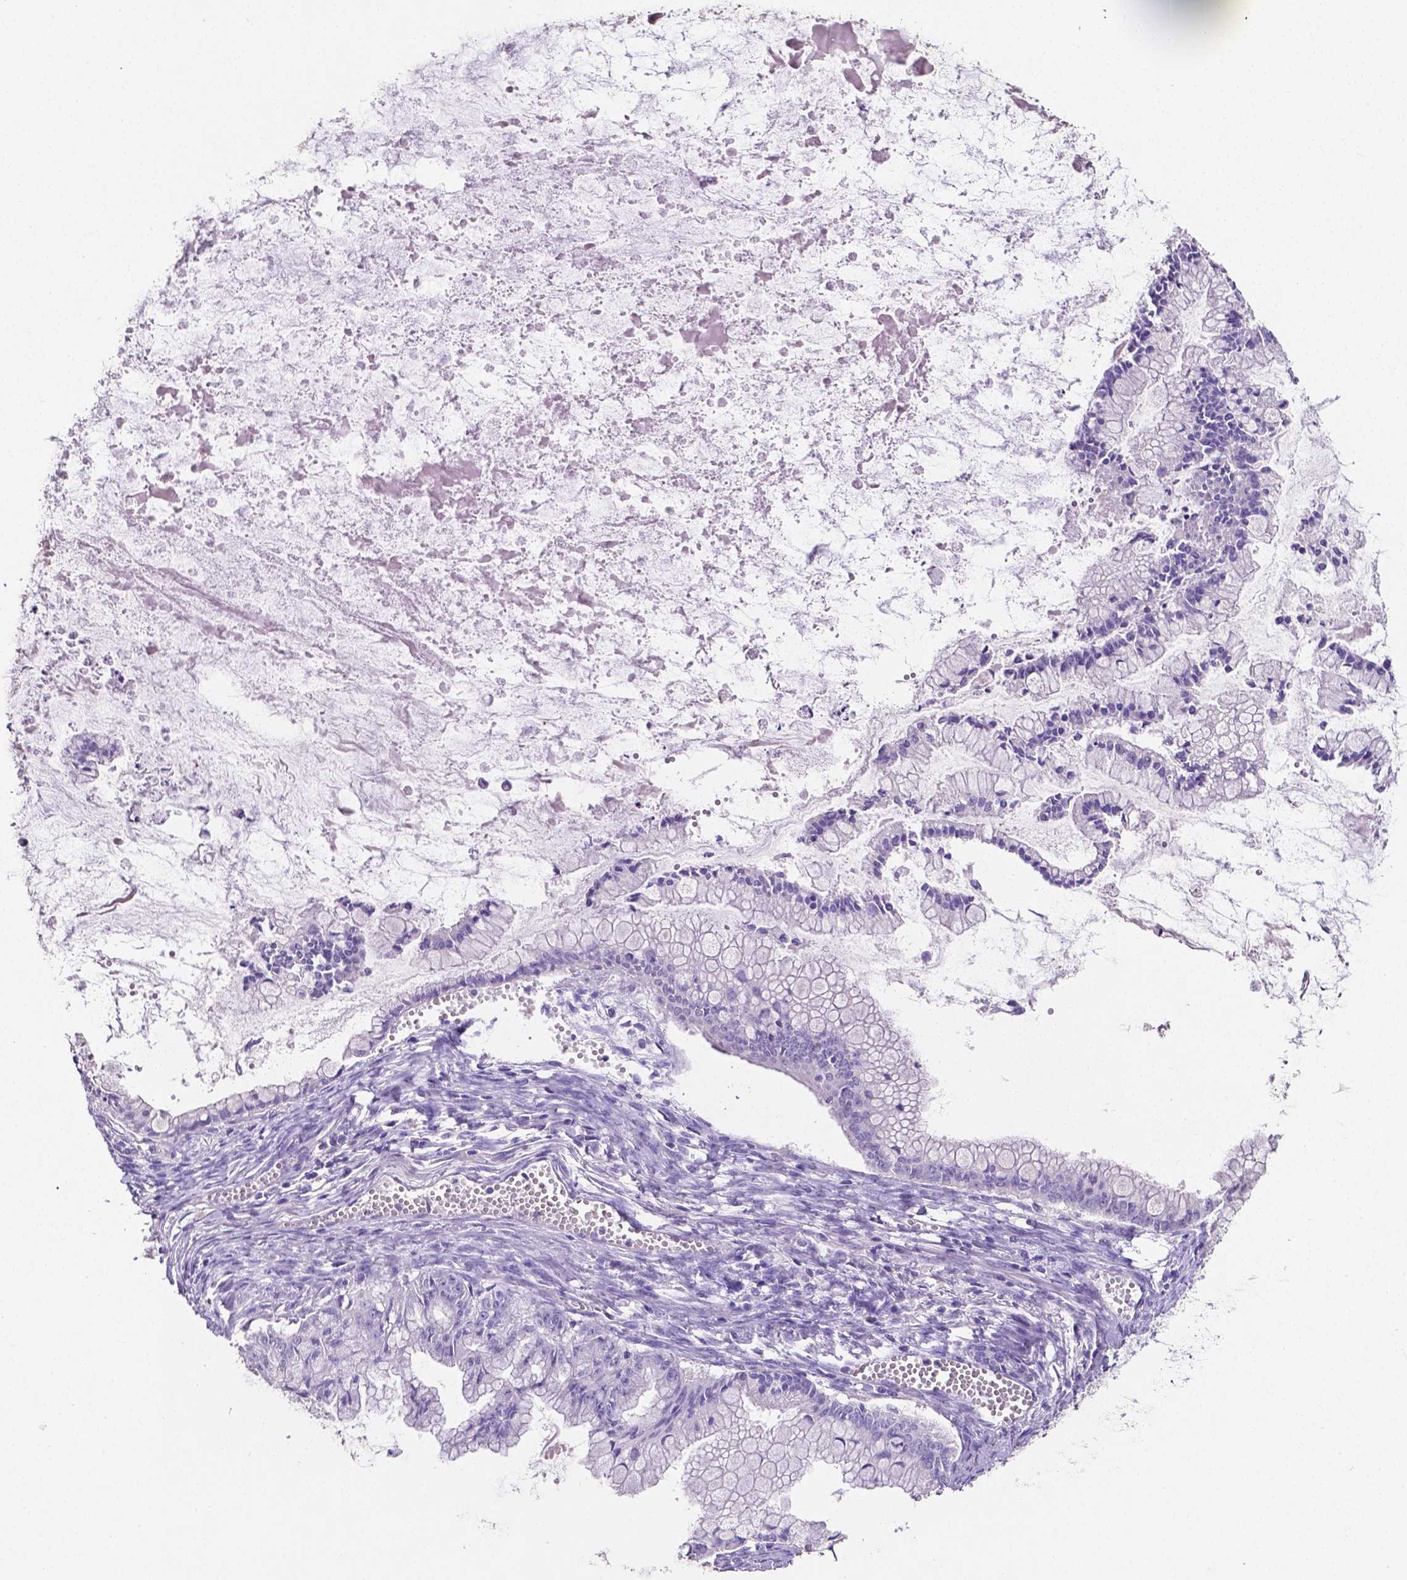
{"staining": {"intensity": "negative", "quantity": "none", "location": "none"}, "tissue": "ovarian cancer", "cell_type": "Tumor cells", "image_type": "cancer", "snomed": [{"axis": "morphology", "description": "Cystadenocarcinoma, mucinous, NOS"}, {"axis": "topography", "description": "Ovary"}], "caption": "This is an IHC histopathology image of human mucinous cystadenocarcinoma (ovarian). There is no staining in tumor cells.", "gene": "SLC22A2", "patient": {"sex": "female", "age": 67}}